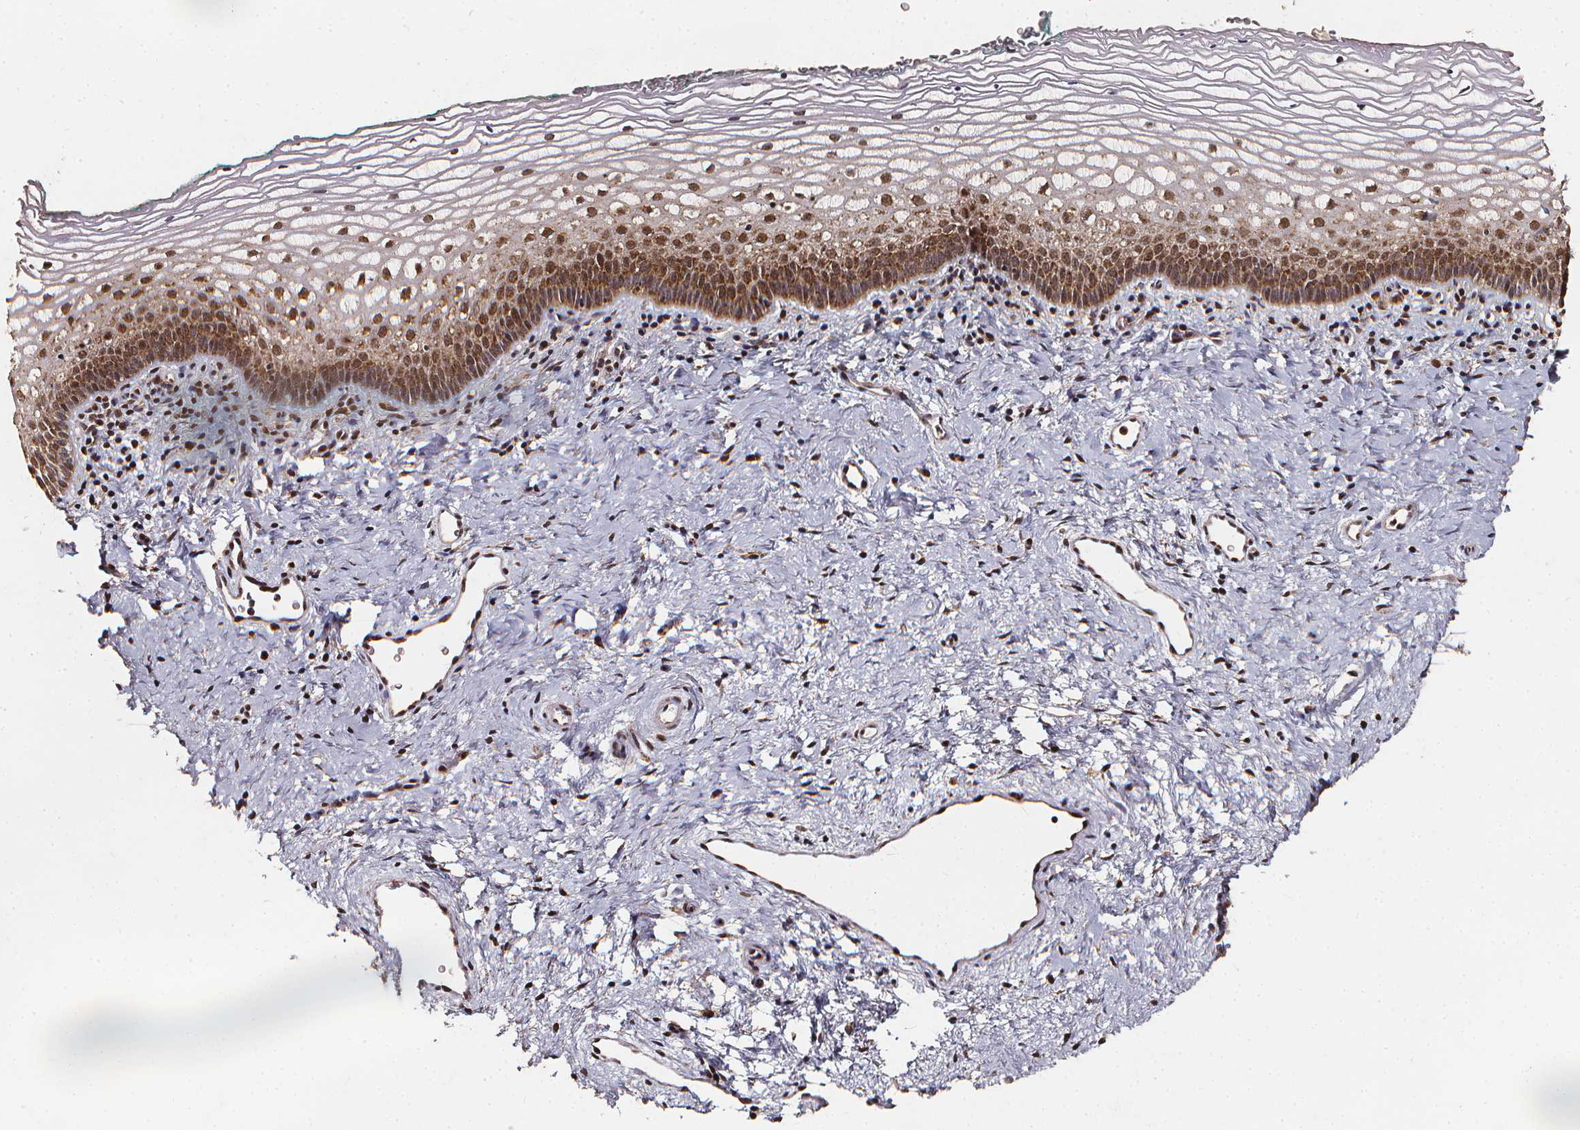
{"staining": {"intensity": "moderate", "quantity": ">75%", "location": "cytoplasmic/membranous,nuclear"}, "tissue": "vagina", "cell_type": "Squamous epithelial cells", "image_type": "normal", "snomed": [{"axis": "morphology", "description": "Normal tissue, NOS"}, {"axis": "topography", "description": "Vagina"}], "caption": "Immunohistochemical staining of unremarkable vagina exhibits moderate cytoplasmic/membranous,nuclear protein positivity in approximately >75% of squamous epithelial cells.", "gene": "SMN1", "patient": {"sex": "female", "age": 44}}